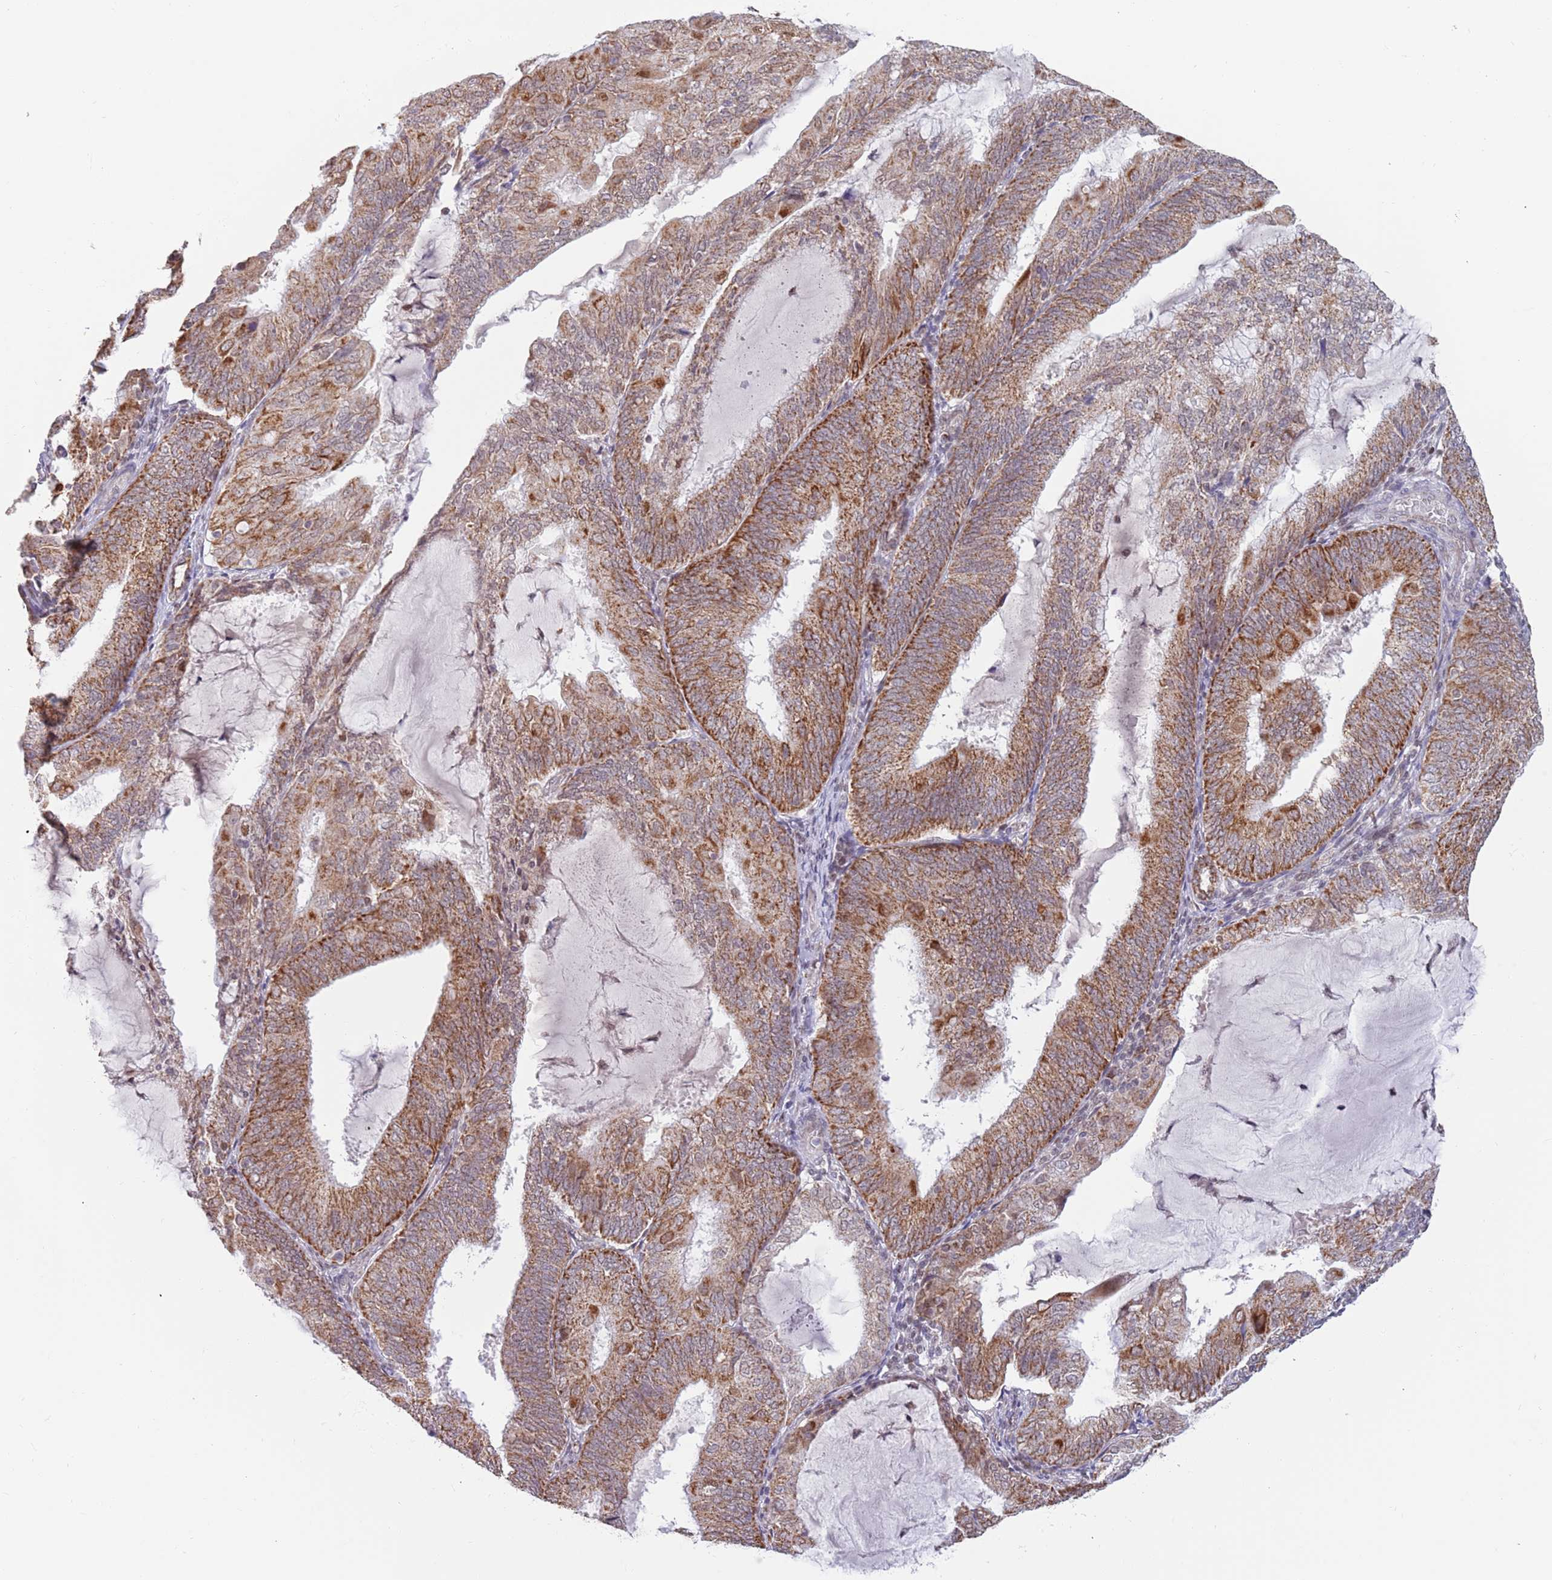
{"staining": {"intensity": "strong", "quantity": ">75%", "location": "cytoplasmic/membranous"}, "tissue": "endometrial cancer", "cell_type": "Tumor cells", "image_type": "cancer", "snomed": [{"axis": "morphology", "description": "Adenocarcinoma, NOS"}, {"axis": "topography", "description": "Endometrium"}], "caption": "Immunohistochemistry of endometrial cancer (adenocarcinoma) exhibits high levels of strong cytoplasmic/membranous positivity in about >75% of tumor cells.", "gene": "TIMM13", "patient": {"sex": "female", "age": 81}}